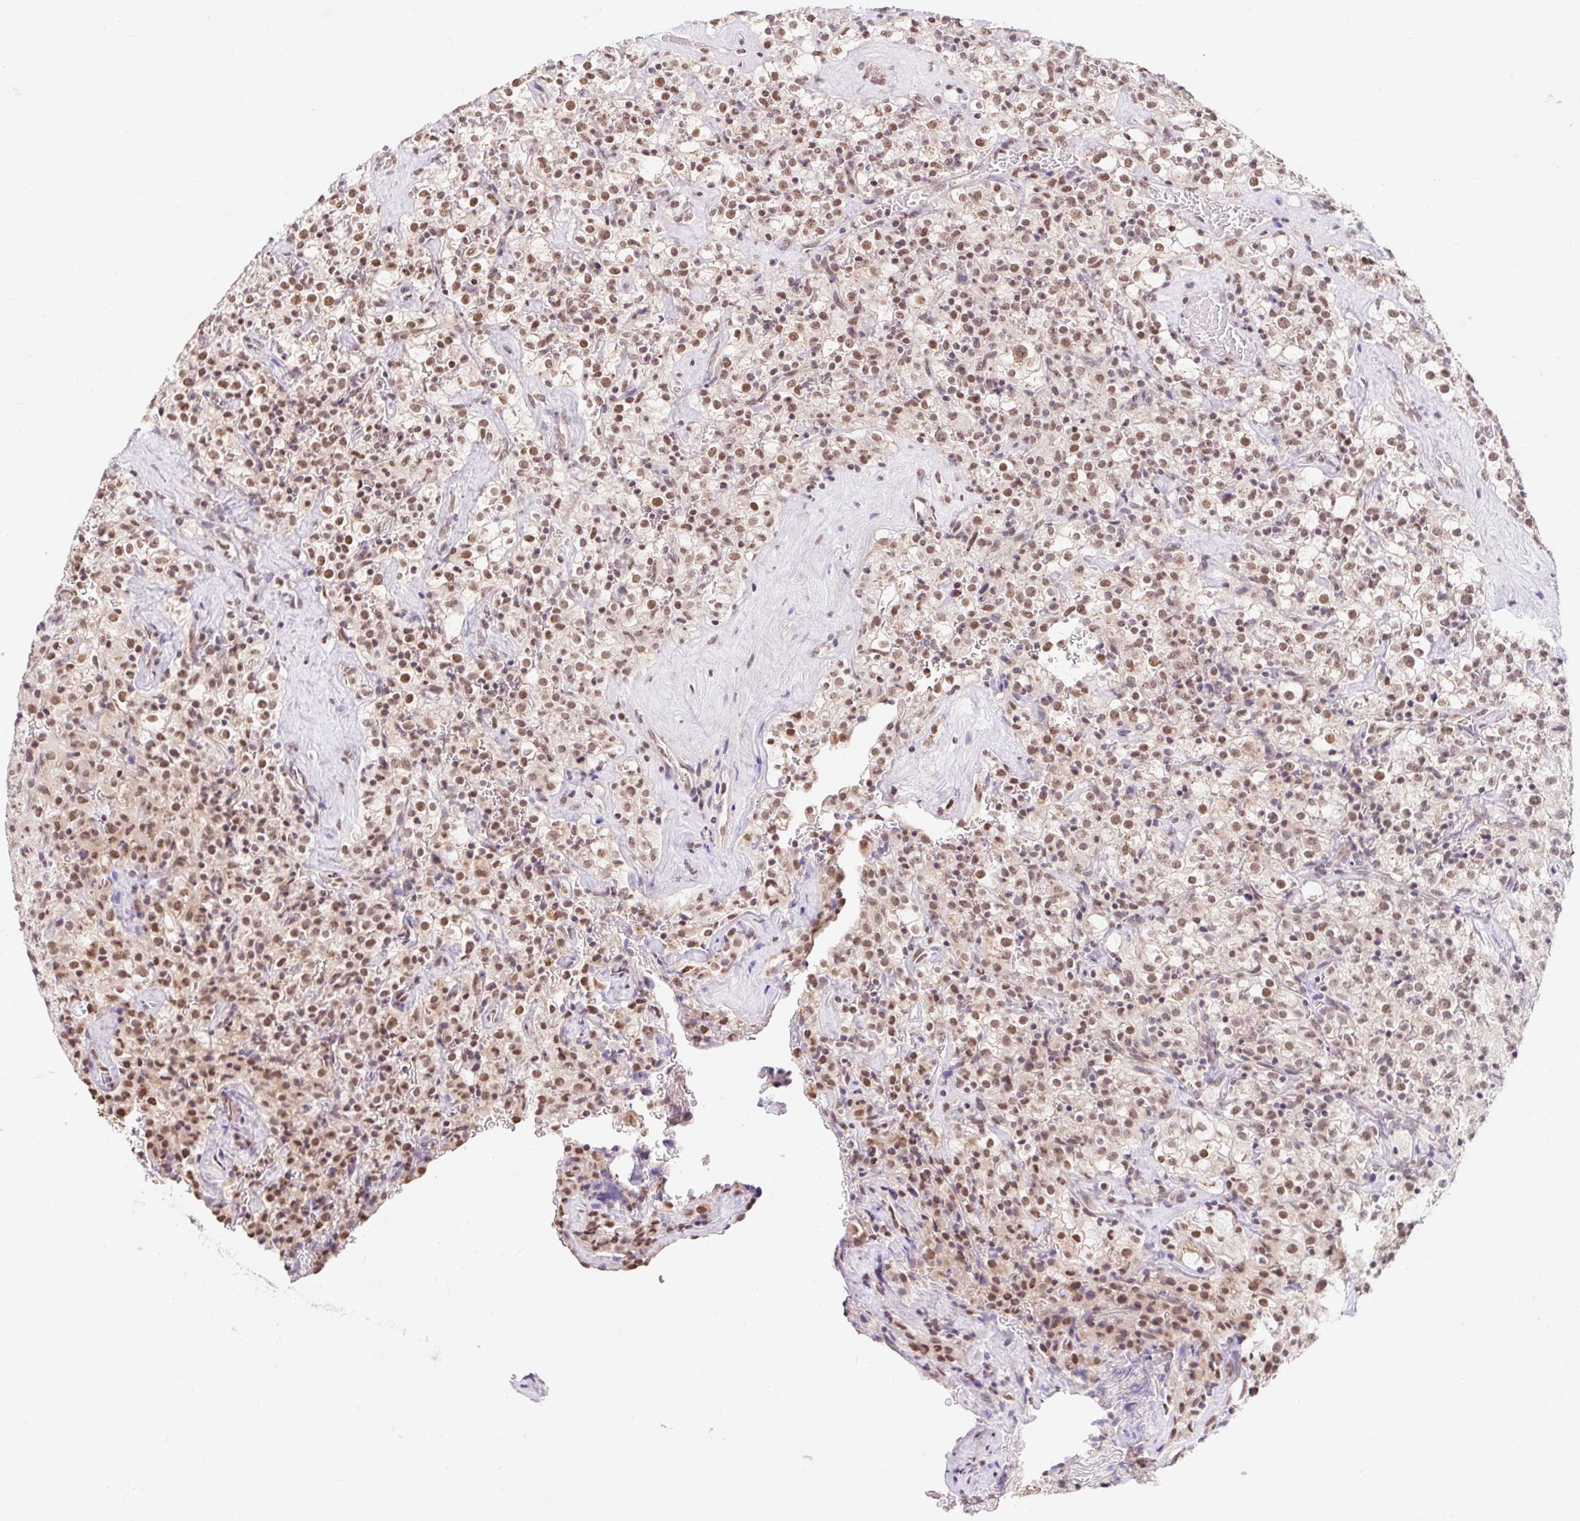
{"staining": {"intensity": "moderate", "quantity": ">75%", "location": "nuclear"}, "tissue": "renal cancer", "cell_type": "Tumor cells", "image_type": "cancer", "snomed": [{"axis": "morphology", "description": "Adenocarcinoma, NOS"}, {"axis": "topography", "description": "Kidney"}], "caption": "DAB immunohistochemical staining of human adenocarcinoma (renal) shows moderate nuclear protein expression in approximately >75% of tumor cells.", "gene": "BICRA", "patient": {"sex": "female", "age": 74}}